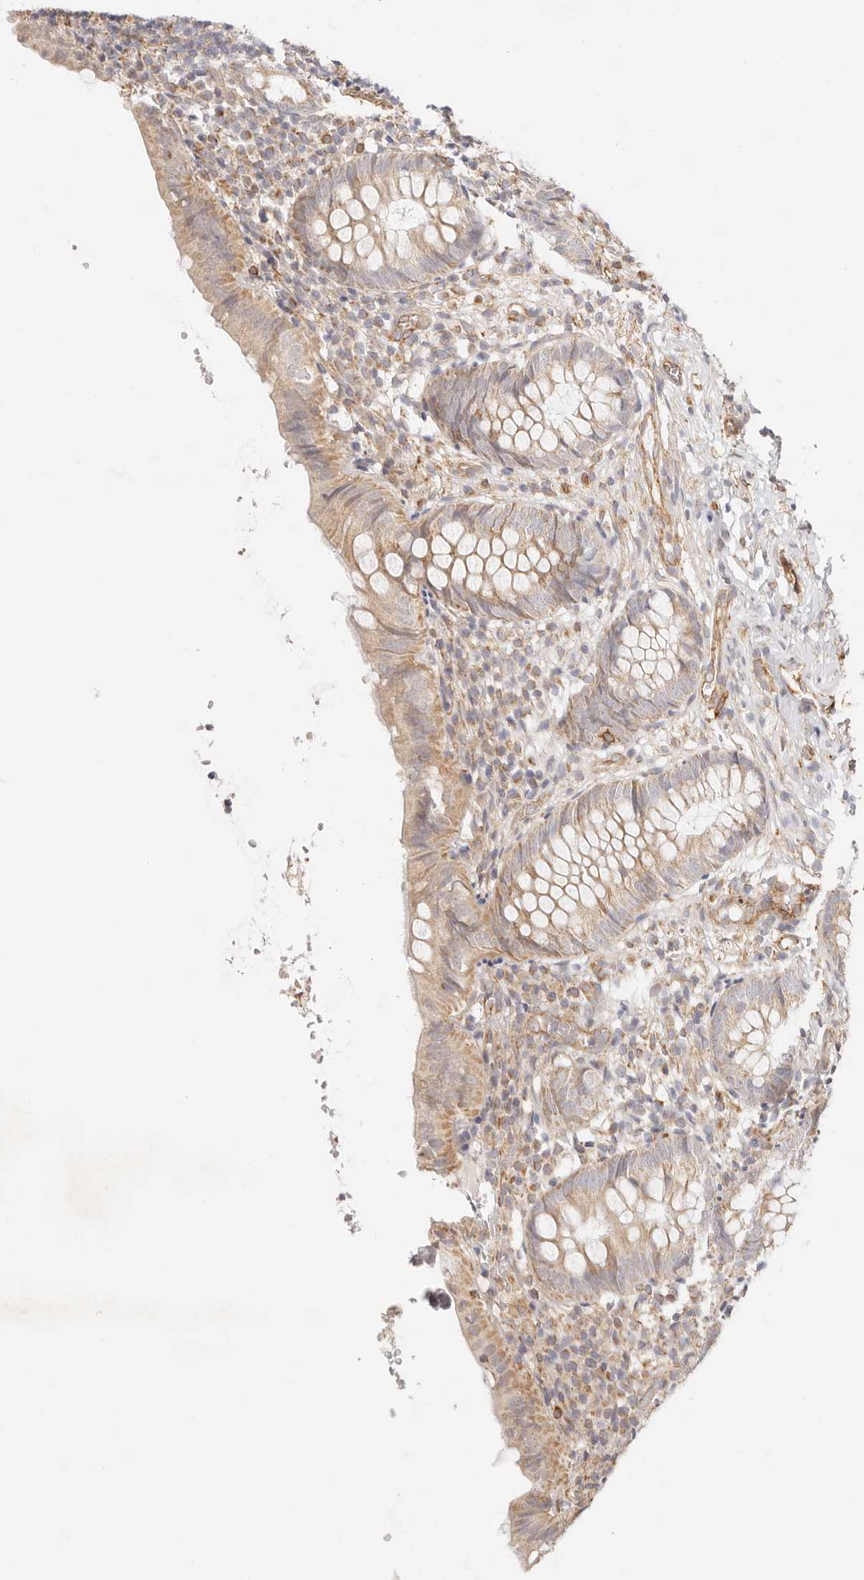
{"staining": {"intensity": "moderate", "quantity": "<25%", "location": "cytoplasmic/membranous"}, "tissue": "appendix", "cell_type": "Glandular cells", "image_type": "normal", "snomed": [{"axis": "morphology", "description": "Normal tissue, NOS"}, {"axis": "topography", "description": "Appendix"}], "caption": "Benign appendix was stained to show a protein in brown. There is low levels of moderate cytoplasmic/membranous expression in about <25% of glandular cells.", "gene": "ZC3H11A", "patient": {"sex": "male", "age": 8}}